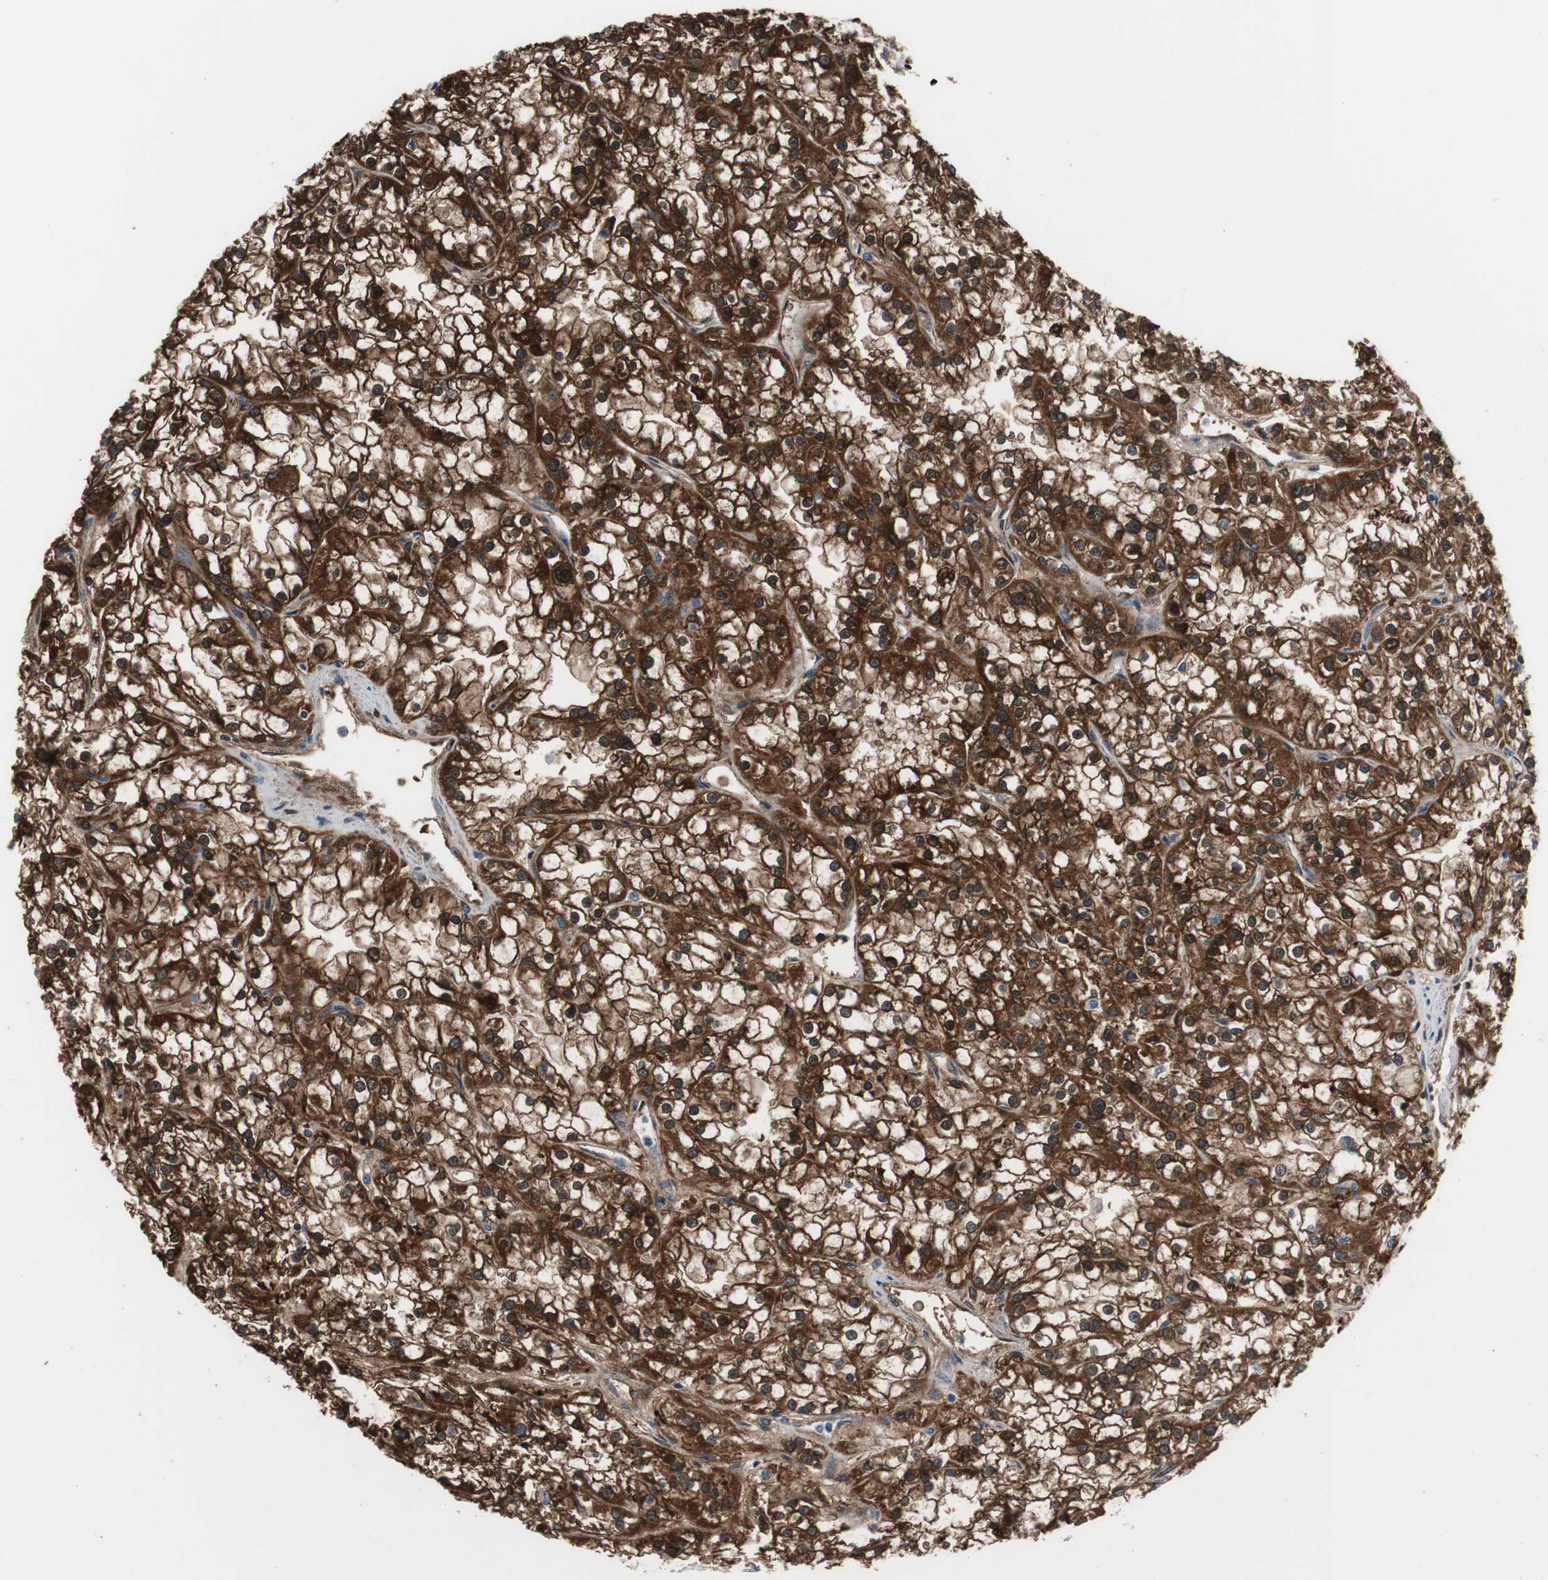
{"staining": {"intensity": "strong", "quantity": ">75%", "location": "cytoplasmic/membranous"}, "tissue": "renal cancer", "cell_type": "Tumor cells", "image_type": "cancer", "snomed": [{"axis": "morphology", "description": "Adenocarcinoma, NOS"}, {"axis": "topography", "description": "Kidney"}], "caption": "This is an image of immunohistochemistry (IHC) staining of adenocarcinoma (renal), which shows strong staining in the cytoplasmic/membranous of tumor cells.", "gene": "PRDX2", "patient": {"sex": "female", "age": 52}}